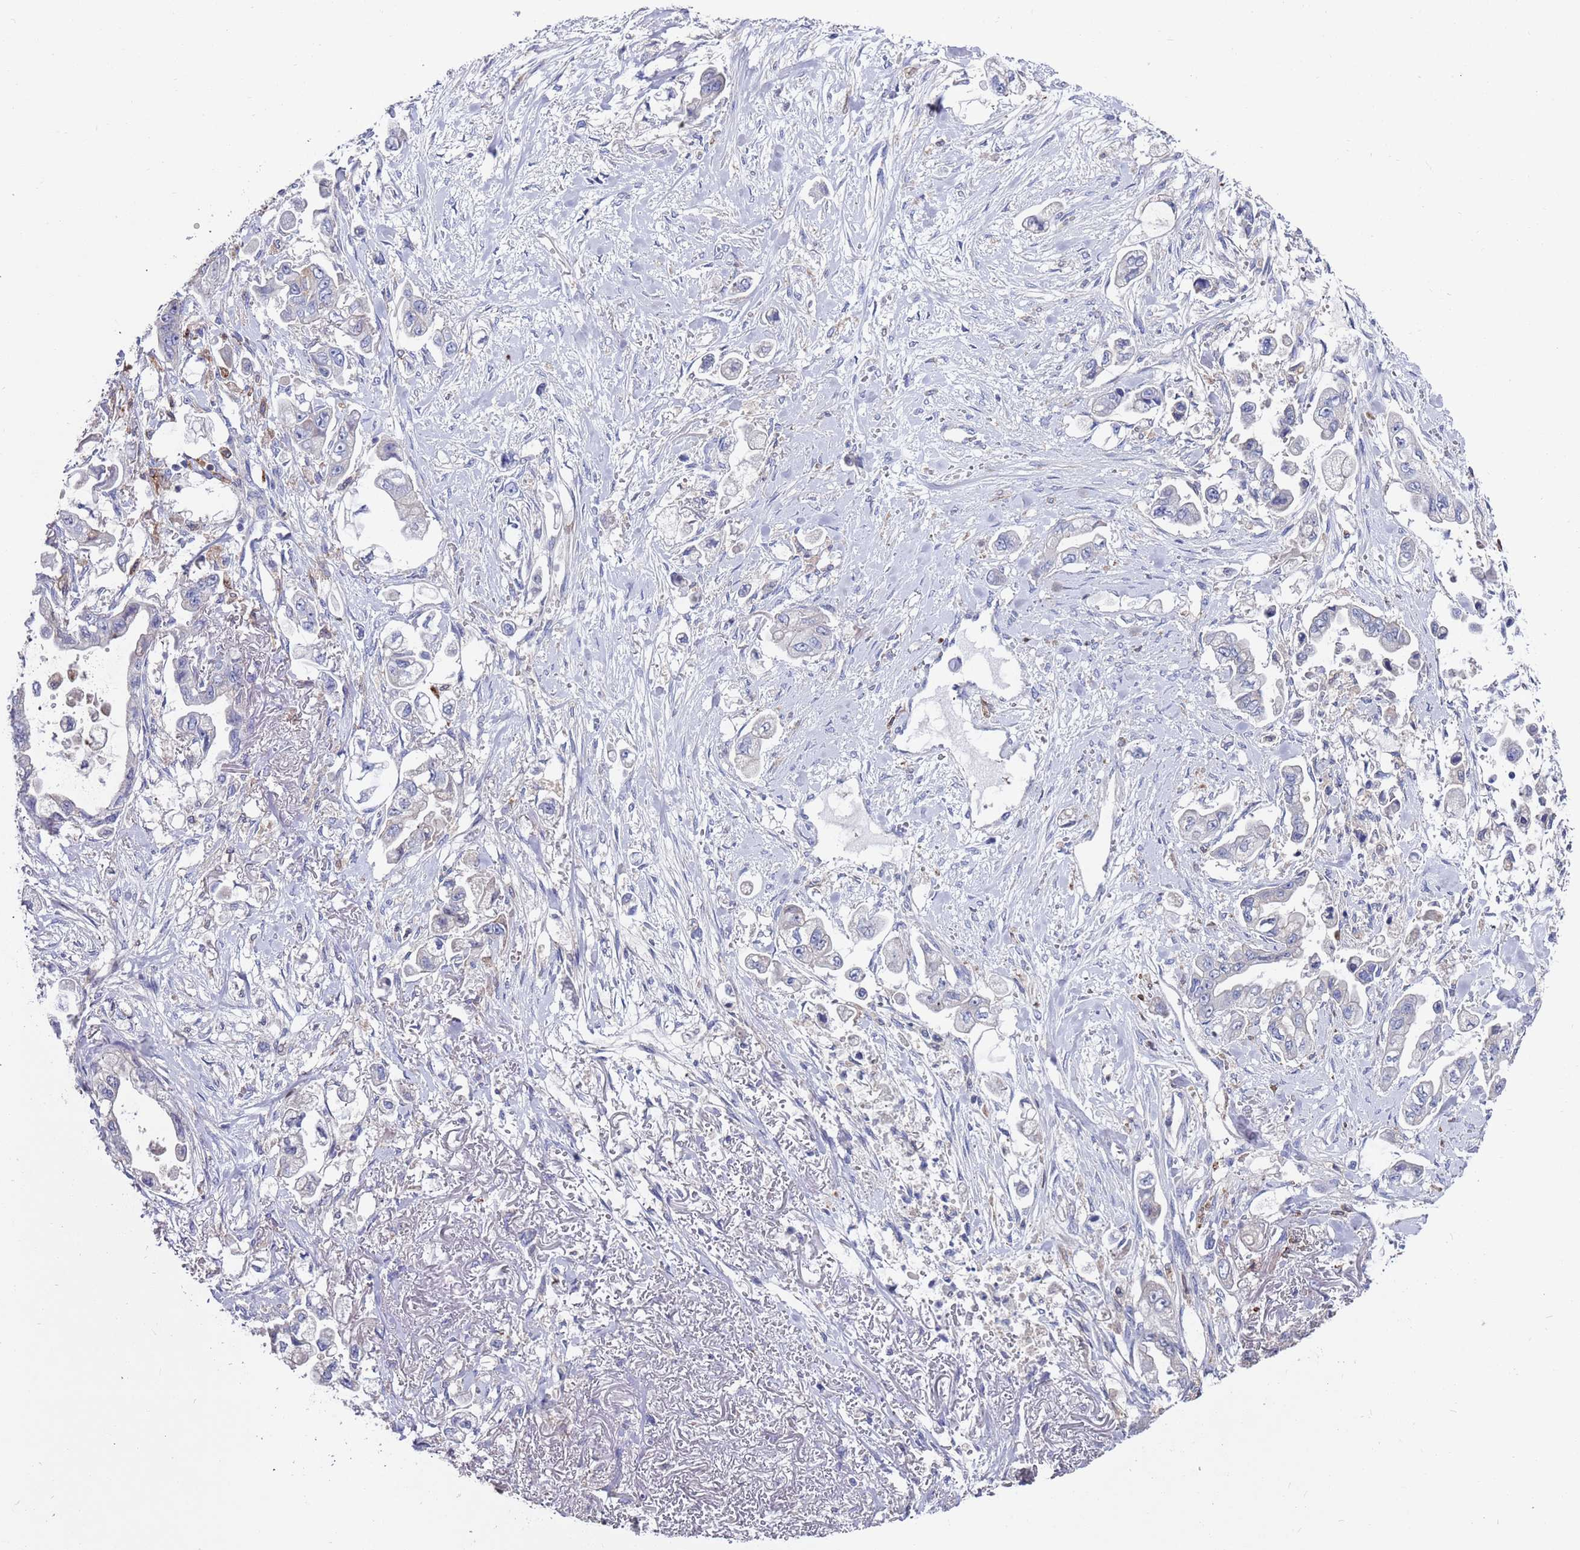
{"staining": {"intensity": "negative", "quantity": "none", "location": "none"}, "tissue": "stomach cancer", "cell_type": "Tumor cells", "image_type": "cancer", "snomed": [{"axis": "morphology", "description": "Adenocarcinoma, NOS"}, {"axis": "topography", "description": "Stomach"}], "caption": "Tumor cells show no significant staining in stomach cancer.", "gene": "GREB1L", "patient": {"sex": "male", "age": 62}}